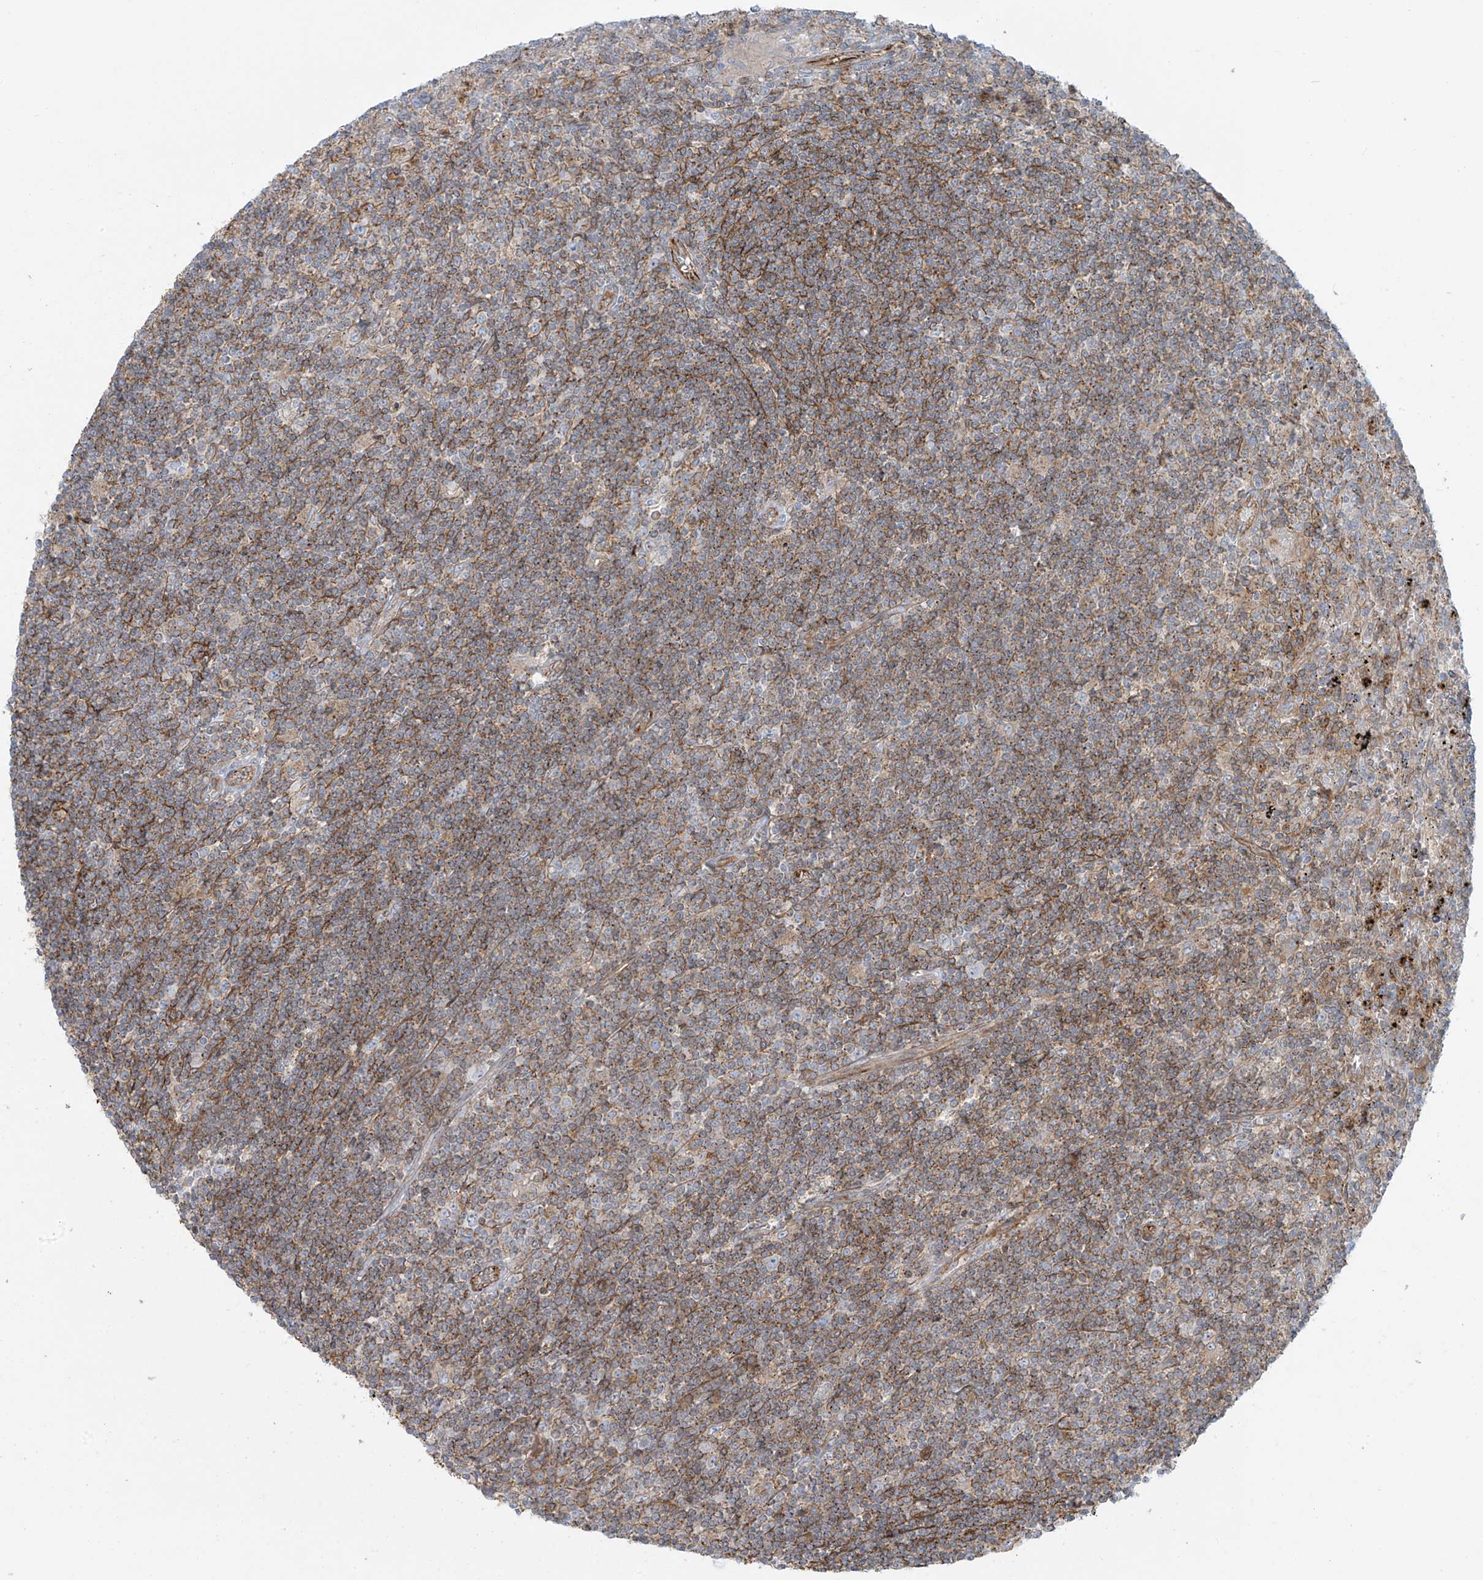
{"staining": {"intensity": "weak", "quantity": "25%-75%", "location": "cytoplasmic/membranous"}, "tissue": "lymphoma", "cell_type": "Tumor cells", "image_type": "cancer", "snomed": [{"axis": "morphology", "description": "Malignant lymphoma, non-Hodgkin's type, Low grade"}, {"axis": "topography", "description": "Spleen"}], "caption": "Lymphoma stained with DAB IHC exhibits low levels of weak cytoplasmic/membranous expression in about 25%-75% of tumor cells. (Brightfield microscopy of DAB IHC at high magnification).", "gene": "LZTS3", "patient": {"sex": "male", "age": 76}}